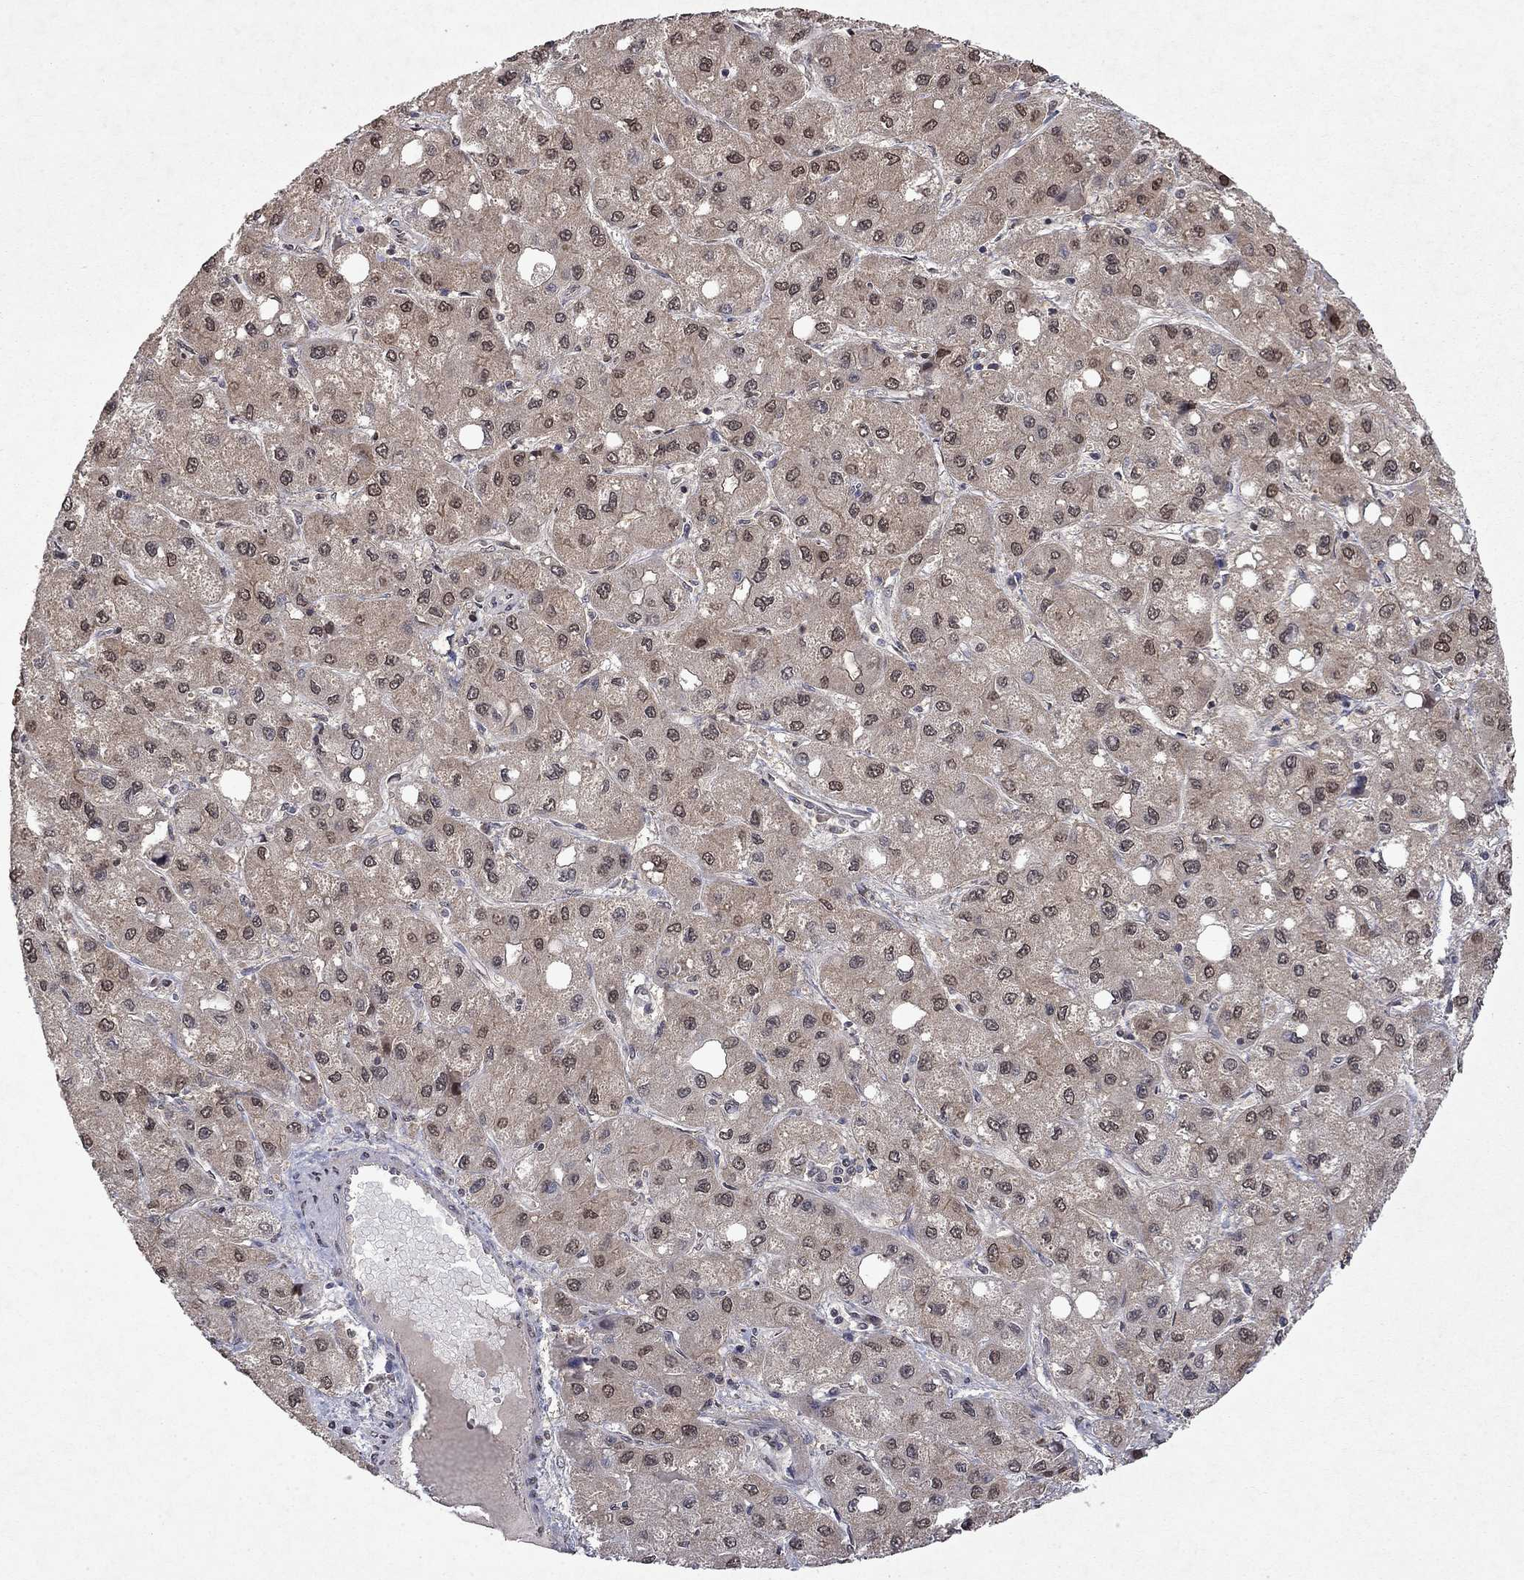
{"staining": {"intensity": "strong", "quantity": "<25%", "location": "nuclear"}, "tissue": "liver cancer", "cell_type": "Tumor cells", "image_type": "cancer", "snomed": [{"axis": "morphology", "description": "Carcinoma, Hepatocellular, NOS"}, {"axis": "topography", "description": "Liver"}], "caption": "Hepatocellular carcinoma (liver) was stained to show a protein in brown. There is medium levels of strong nuclear staining in approximately <25% of tumor cells.", "gene": "TTC38", "patient": {"sex": "male", "age": 73}}